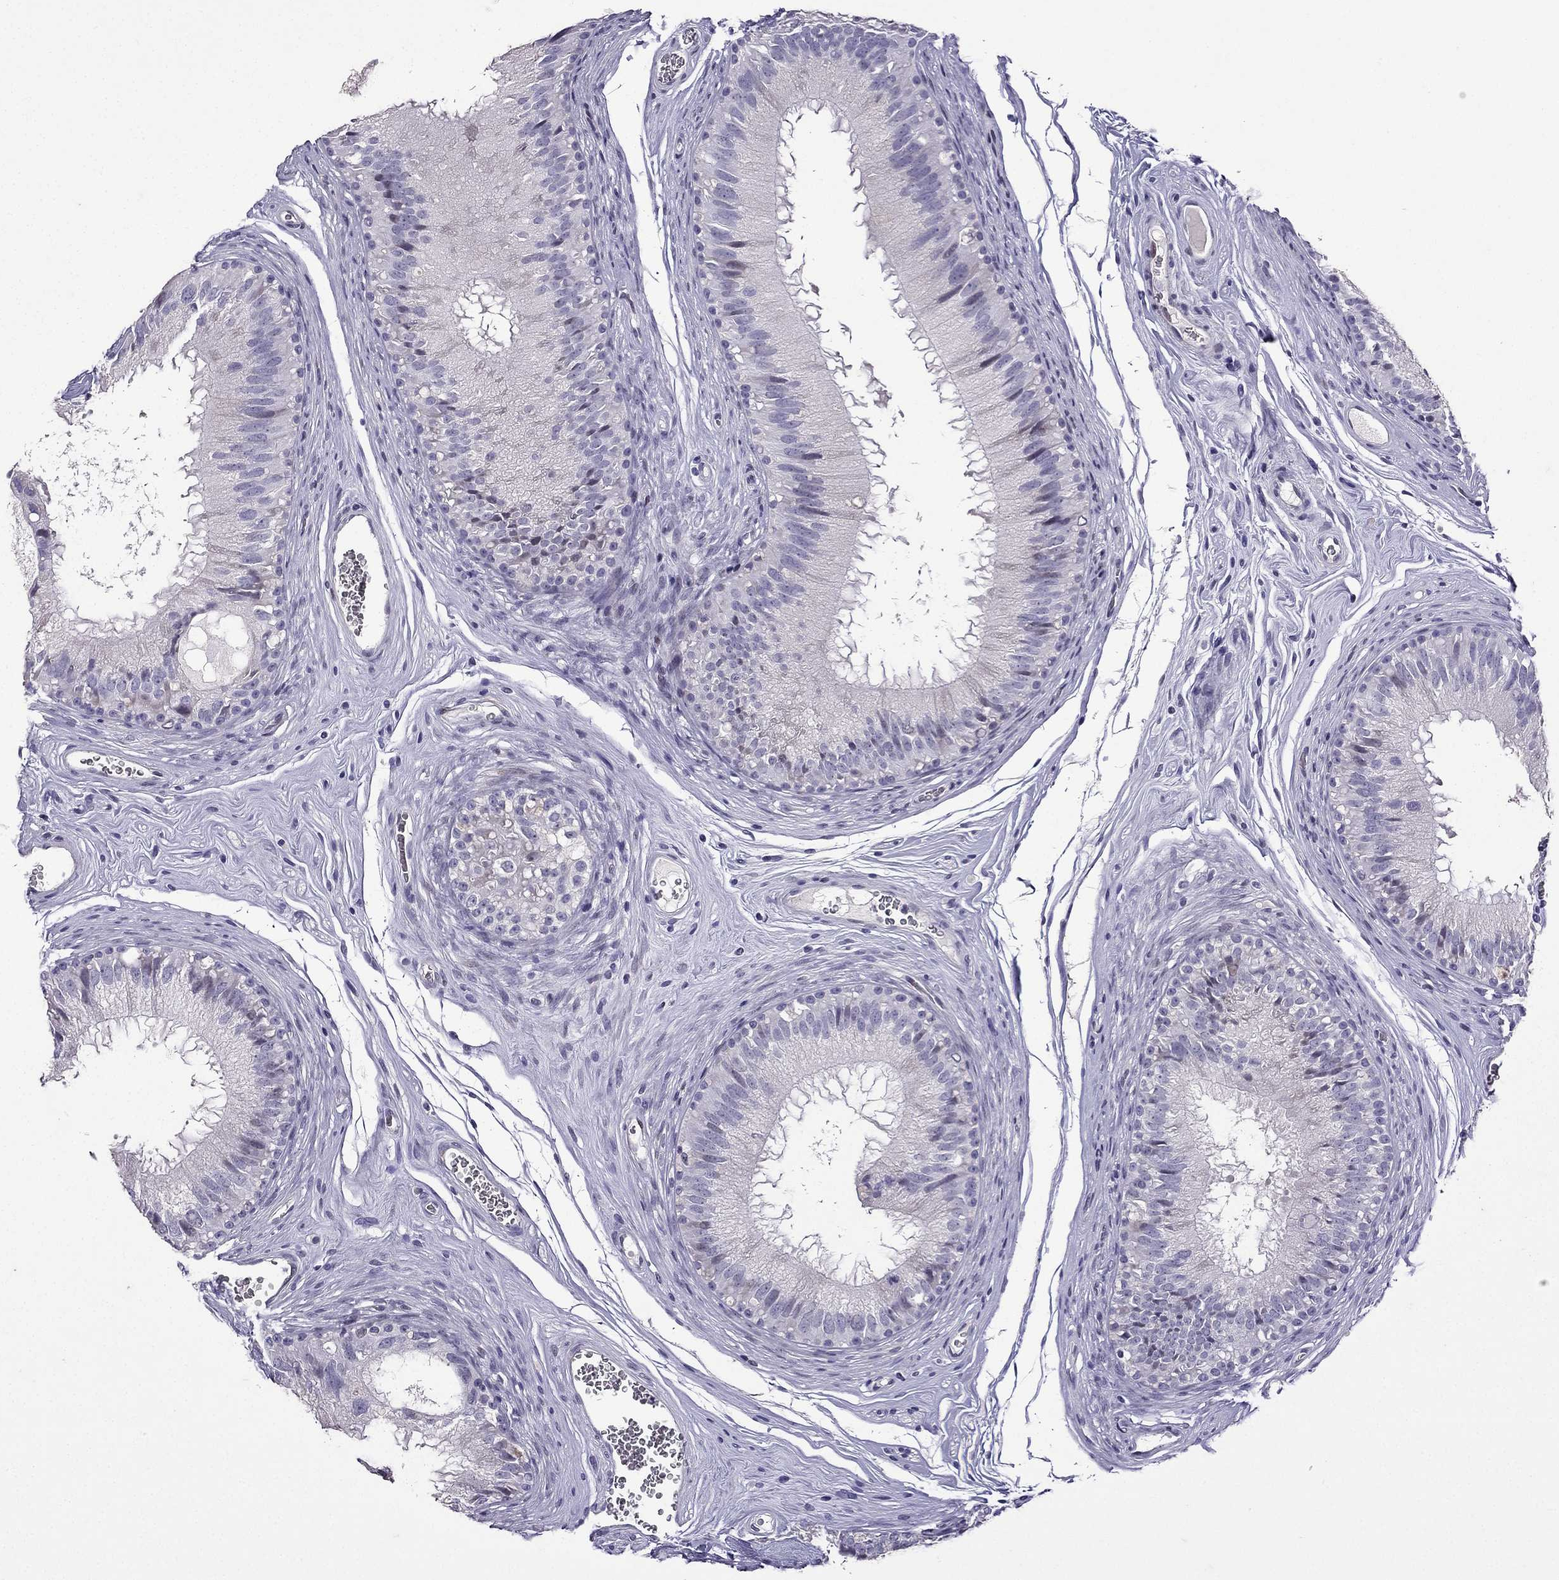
{"staining": {"intensity": "negative", "quantity": "none", "location": "none"}, "tissue": "epididymis", "cell_type": "Glandular cells", "image_type": "normal", "snomed": [{"axis": "morphology", "description": "Normal tissue, NOS"}, {"axis": "topography", "description": "Epididymis"}], "caption": "Immunohistochemical staining of benign epididymis reveals no significant staining in glandular cells. (Immunohistochemistry (ihc), brightfield microscopy, high magnification).", "gene": "TTN", "patient": {"sex": "male", "age": 37}}